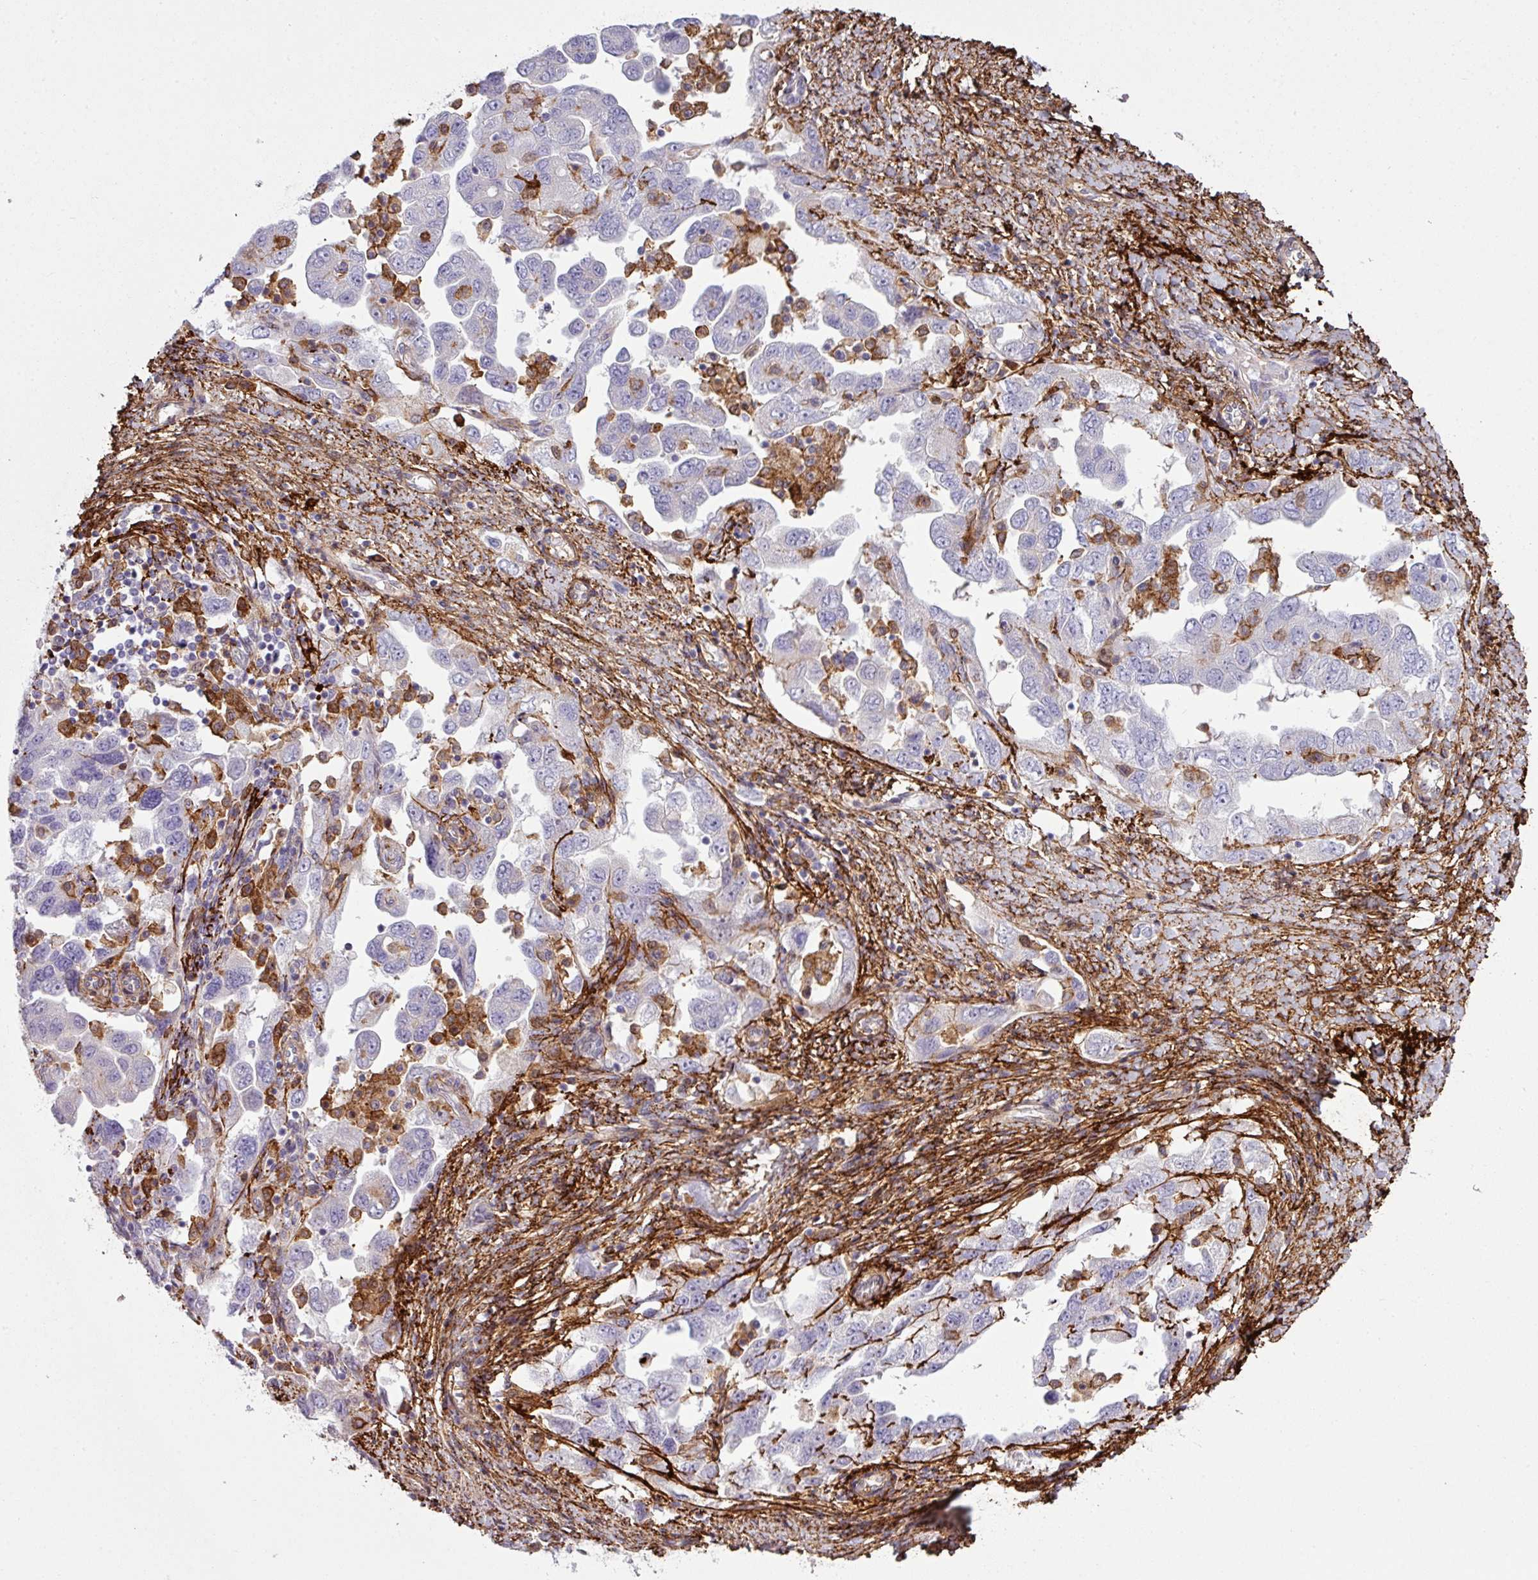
{"staining": {"intensity": "negative", "quantity": "none", "location": "none"}, "tissue": "ovarian cancer", "cell_type": "Tumor cells", "image_type": "cancer", "snomed": [{"axis": "morphology", "description": "Carcinoma, NOS"}, {"axis": "morphology", "description": "Cystadenocarcinoma, serous, NOS"}, {"axis": "topography", "description": "Ovary"}], "caption": "Tumor cells show no significant protein expression in ovarian cancer. The staining was performed using DAB to visualize the protein expression in brown, while the nuclei were stained in blue with hematoxylin (Magnification: 20x).", "gene": "COL8A1", "patient": {"sex": "female", "age": 69}}